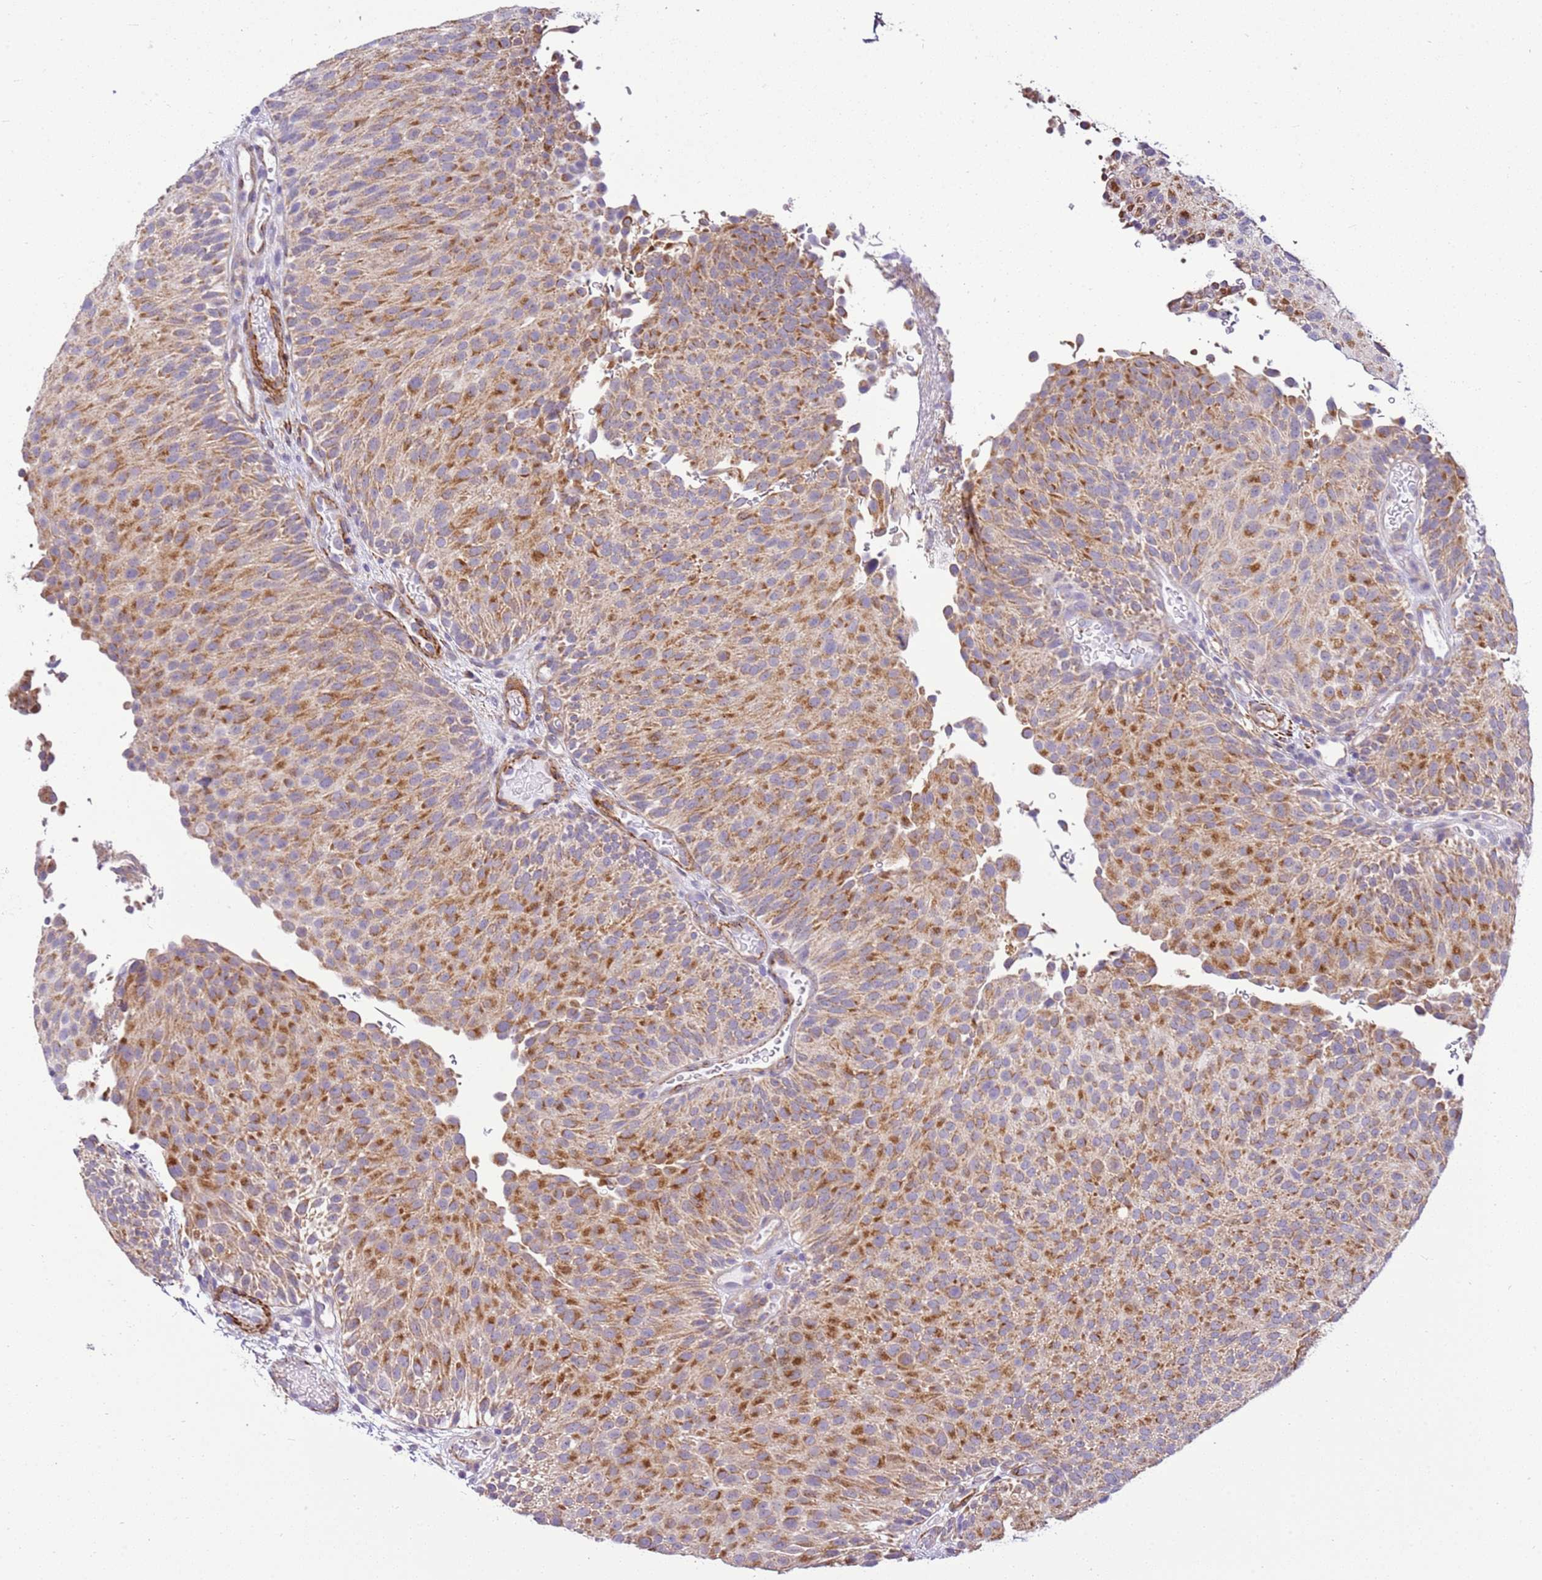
{"staining": {"intensity": "moderate", "quantity": ">75%", "location": "cytoplasmic/membranous"}, "tissue": "urothelial cancer", "cell_type": "Tumor cells", "image_type": "cancer", "snomed": [{"axis": "morphology", "description": "Urothelial carcinoma, Low grade"}, {"axis": "topography", "description": "Urinary bladder"}], "caption": "Immunohistochemical staining of human low-grade urothelial carcinoma shows moderate cytoplasmic/membranous protein positivity in about >75% of tumor cells.", "gene": "SMIM4", "patient": {"sex": "male", "age": 78}}